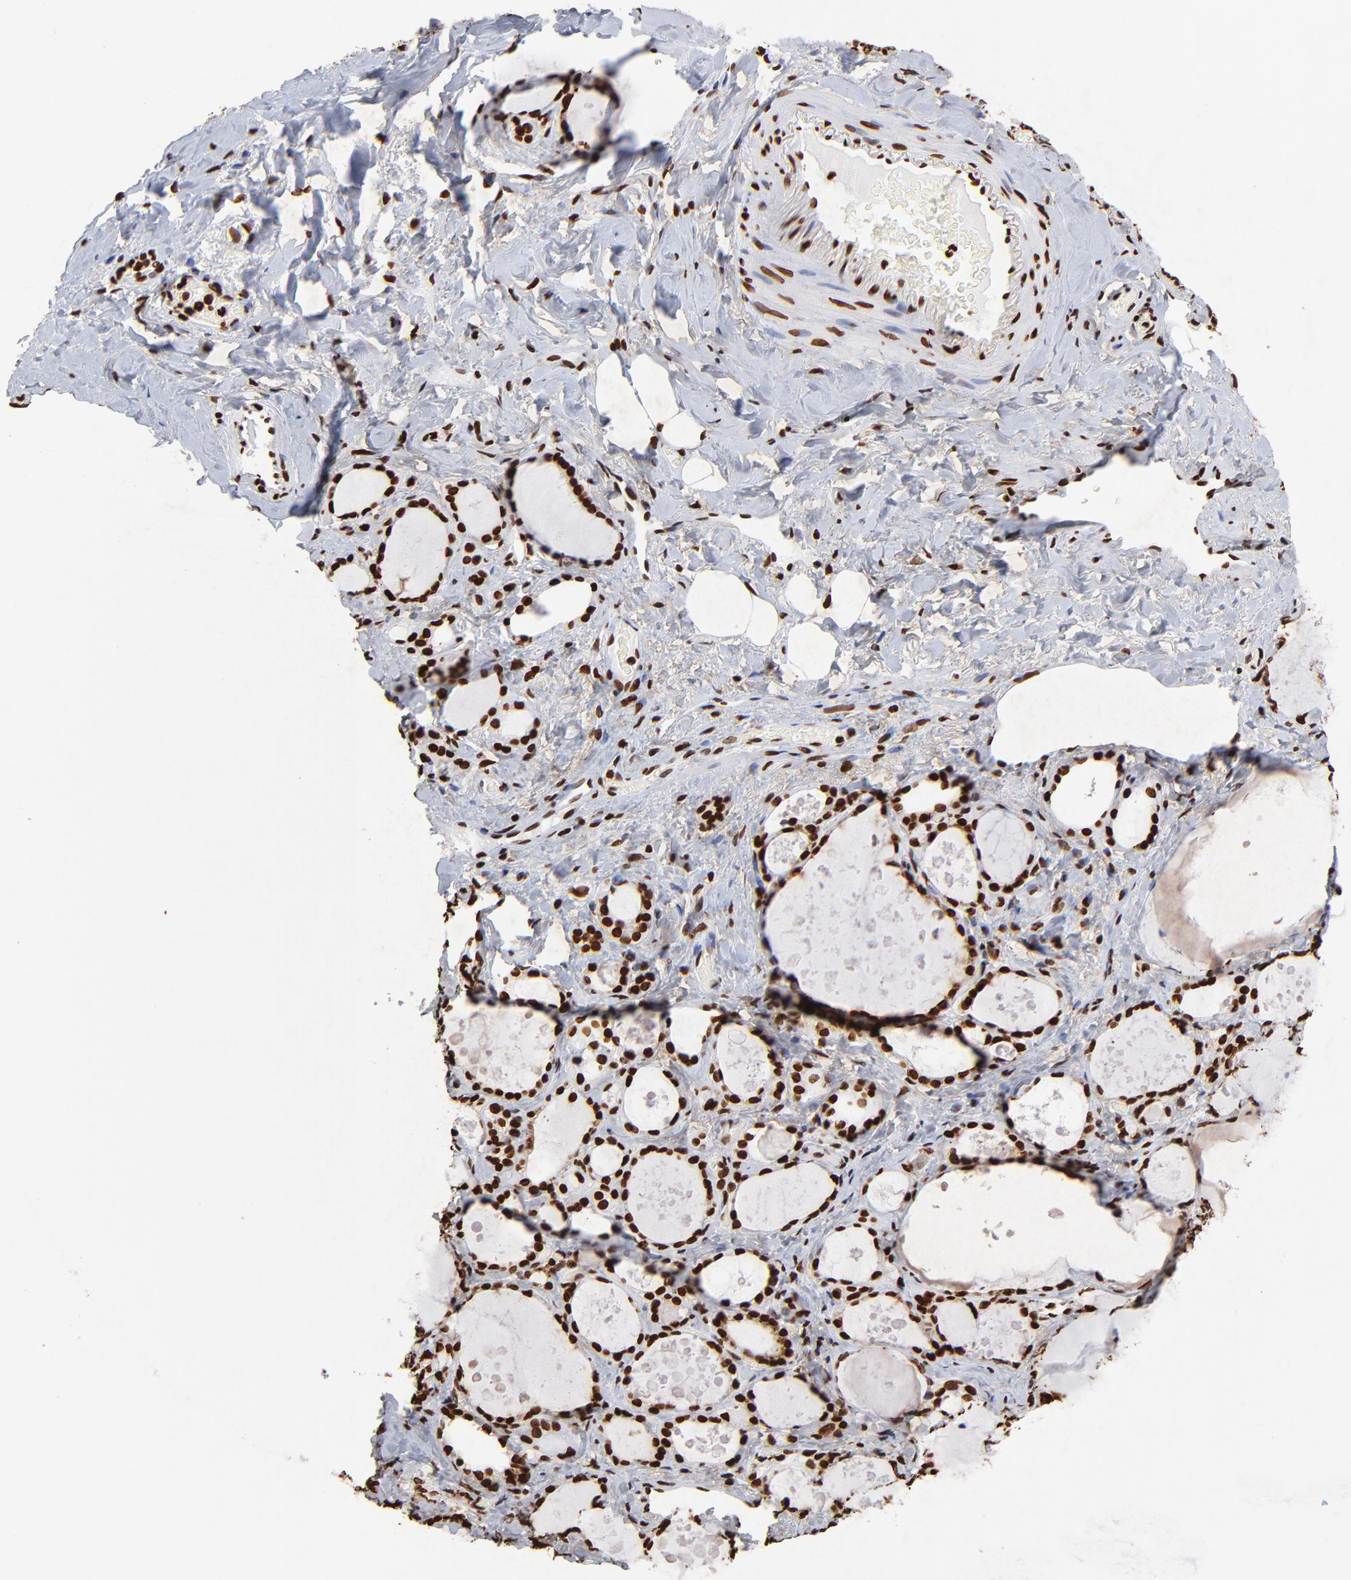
{"staining": {"intensity": "strong", "quantity": ">75%", "location": "nuclear"}, "tissue": "thyroid gland", "cell_type": "Glandular cells", "image_type": "normal", "snomed": [{"axis": "morphology", "description": "Normal tissue, NOS"}, {"axis": "topography", "description": "Thyroid gland"}], "caption": "Protein expression analysis of unremarkable human thyroid gland reveals strong nuclear staining in about >75% of glandular cells. The protein is shown in brown color, while the nuclei are stained blue.", "gene": "FBH1", "patient": {"sex": "female", "age": 75}}